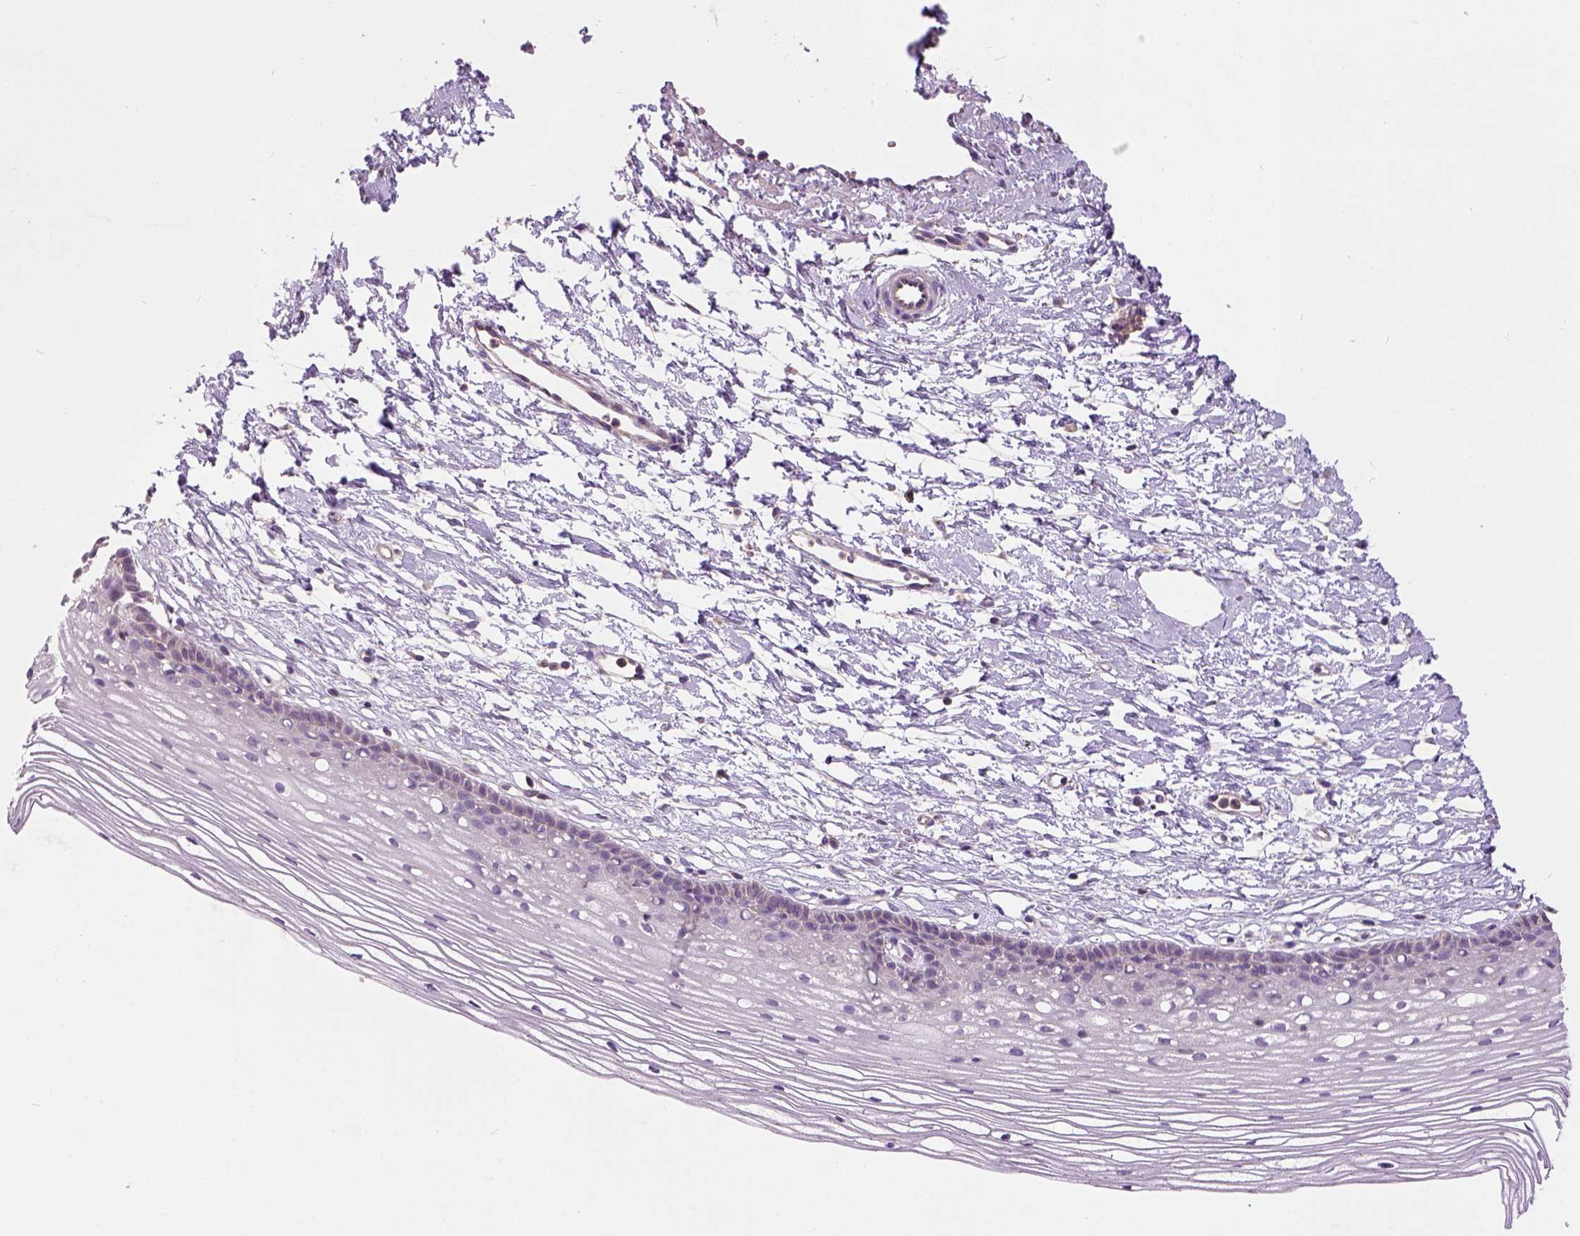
{"staining": {"intensity": "weak", "quantity": ">75%", "location": "cytoplasmic/membranous"}, "tissue": "cervix", "cell_type": "Glandular cells", "image_type": "normal", "snomed": [{"axis": "morphology", "description": "Normal tissue, NOS"}, {"axis": "topography", "description": "Cervix"}], "caption": "A low amount of weak cytoplasmic/membranous expression is identified in approximately >75% of glandular cells in benign cervix.", "gene": "CRACR2A", "patient": {"sex": "female", "age": 40}}